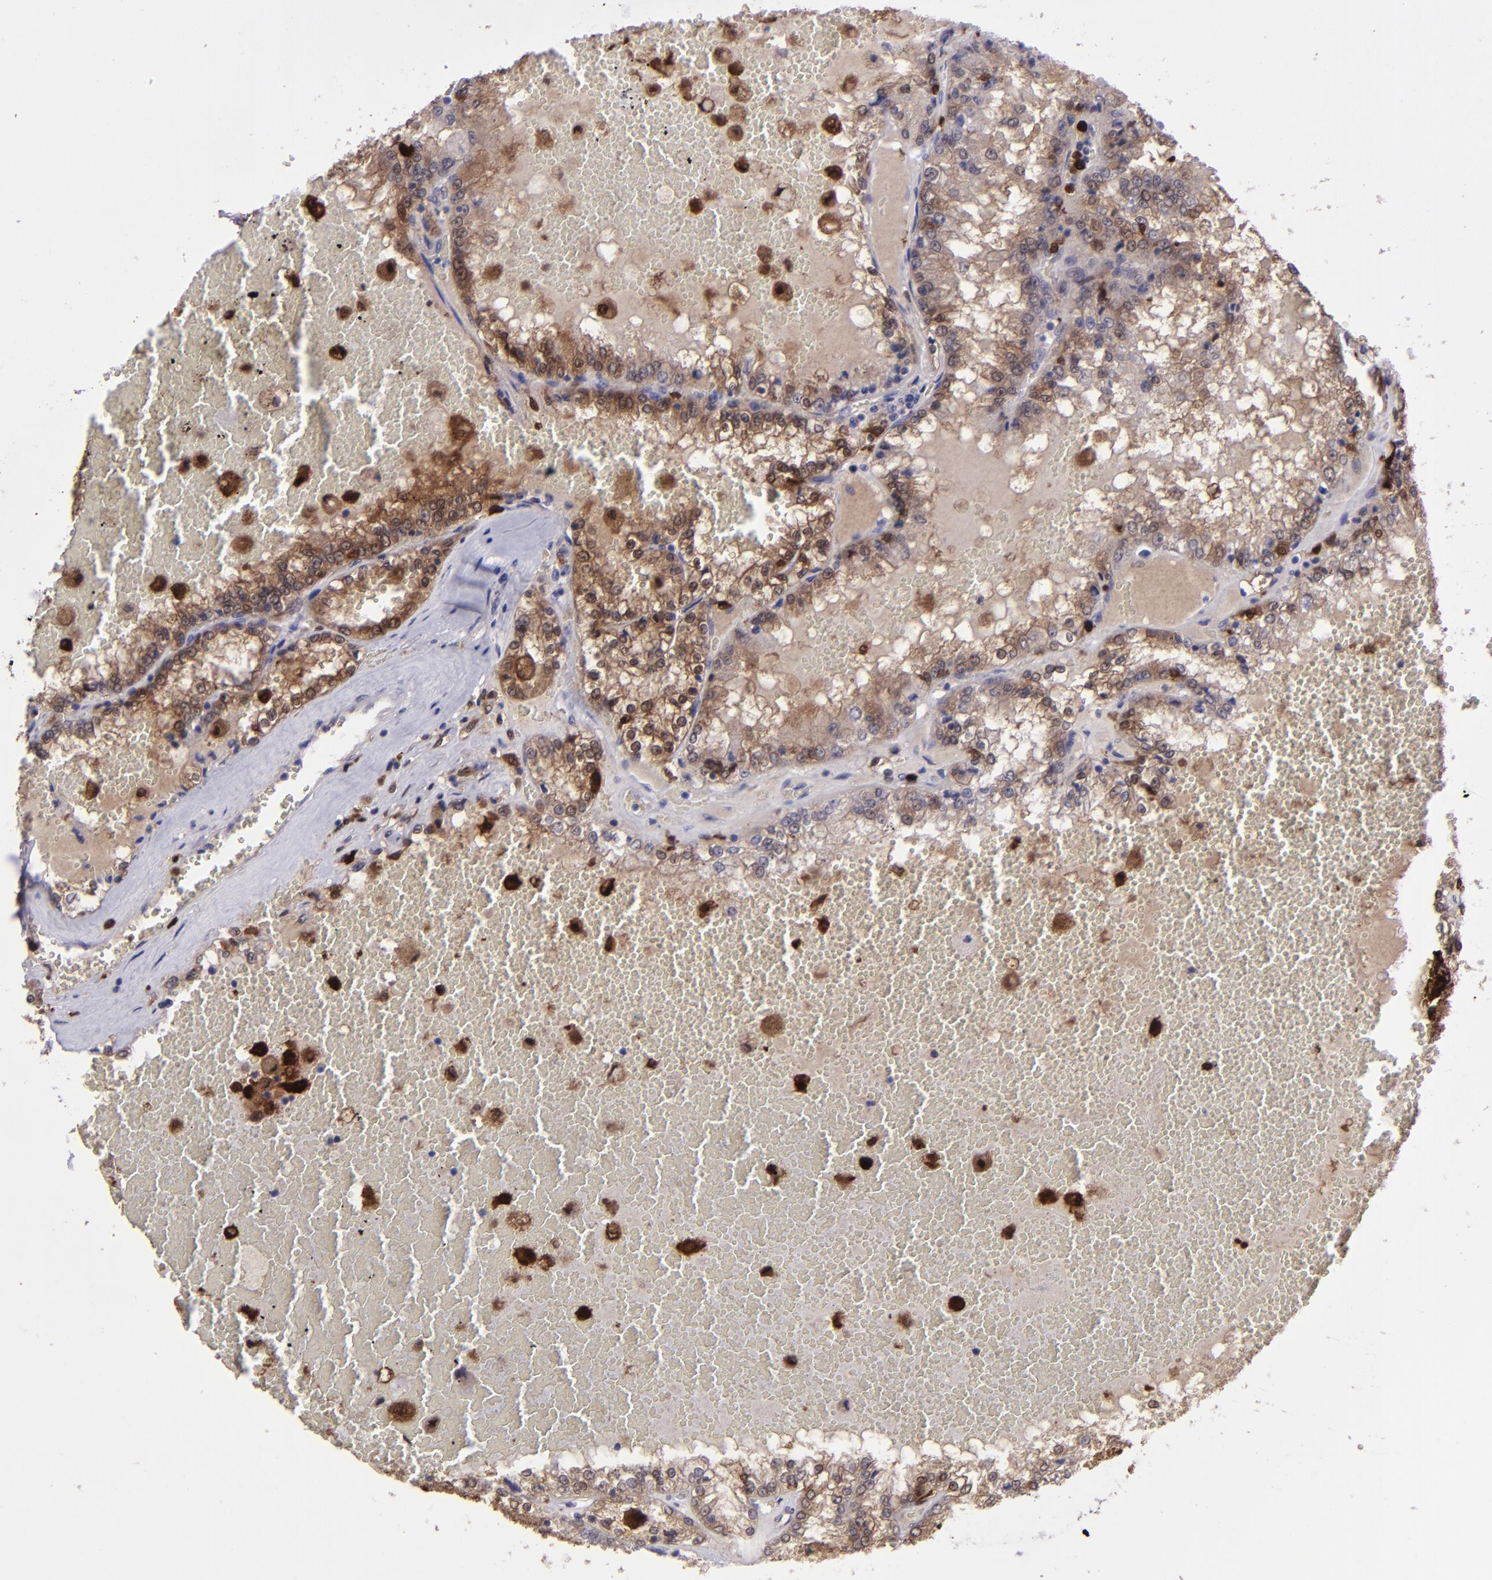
{"staining": {"intensity": "moderate", "quantity": ">75%", "location": "cytoplasmic/membranous,nuclear"}, "tissue": "renal cancer", "cell_type": "Tumor cells", "image_type": "cancer", "snomed": [{"axis": "morphology", "description": "Adenocarcinoma, NOS"}, {"axis": "topography", "description": "Kidney"}], "caption": "Immunohistochemistry (IHC) micrograph of neoplastic tissue: human renal adenocarcinoma stained using immunohistochemistry reveals medium levels of moderate protein expression localized specifically in the cytoplasmic/membranous and nuclear of tumor cells, appearing as a cytoplasmic/membranous and nuclear brown color.", "gene": "TYMP", "patient": {"sex": "female", "age": 56}}